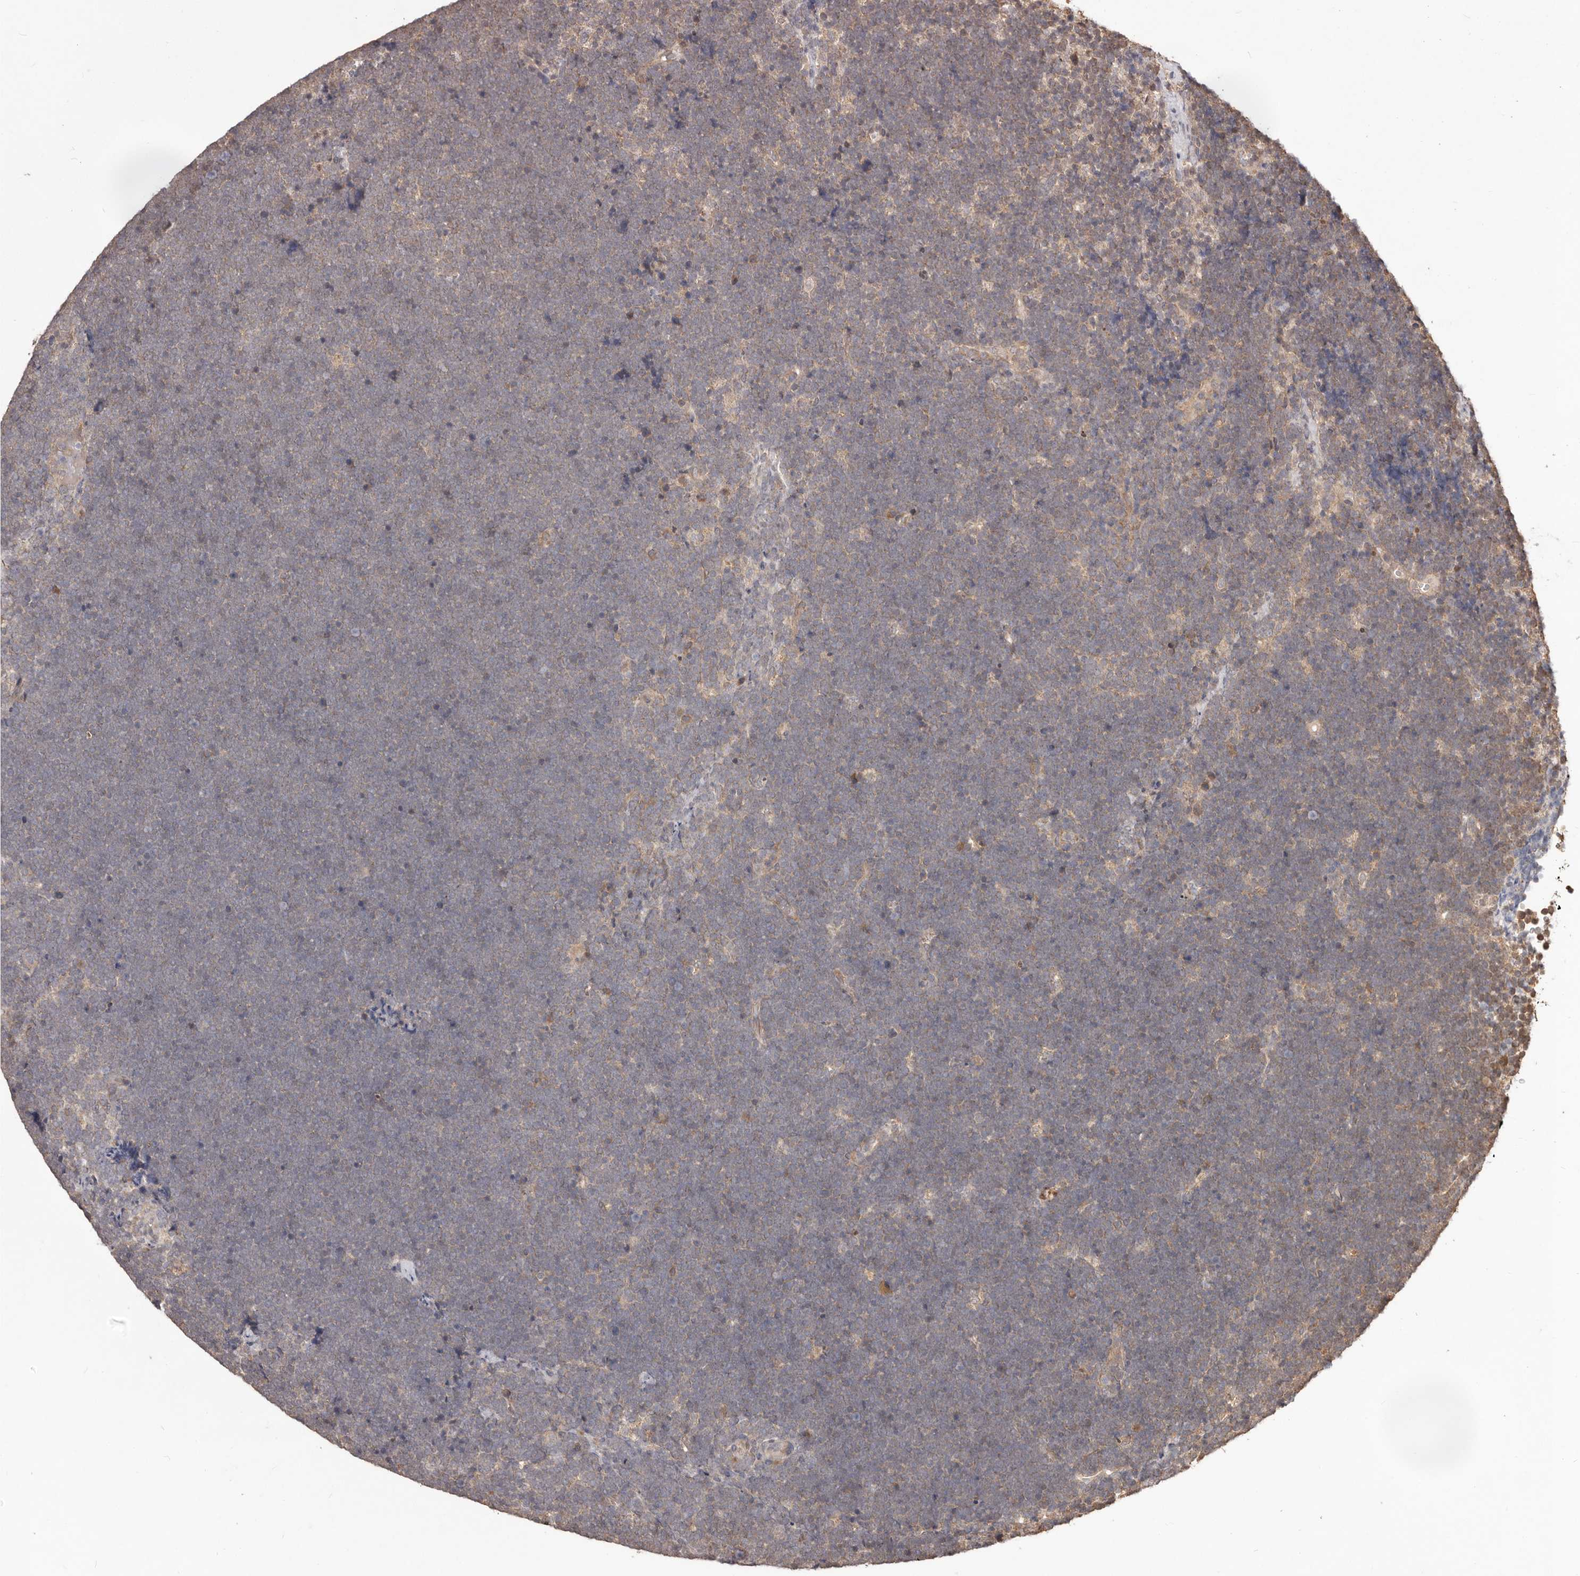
{"staining": {"intensity": "weak", "quantity": "<25%", "location": "cytoplasmic/membranous"}, "tissue": "lymphoma", "cell_type": "Tumor cells", "image_type": "cancer", "snomed": [{"axis": "morphology", "description": "Malignant lymphoma, non-Hodgkin's type, High grade"}, {"axis": "topography", "description": "Lymph node"}], "caption": "Immunohistochemistry (IHC) of human high-grade malignant lymphoma, non-Hodgkin's type demonstrates no positivity in tumor cells.", "gene": "MTO1", "patient": {"sex": "male", "age": 13}}